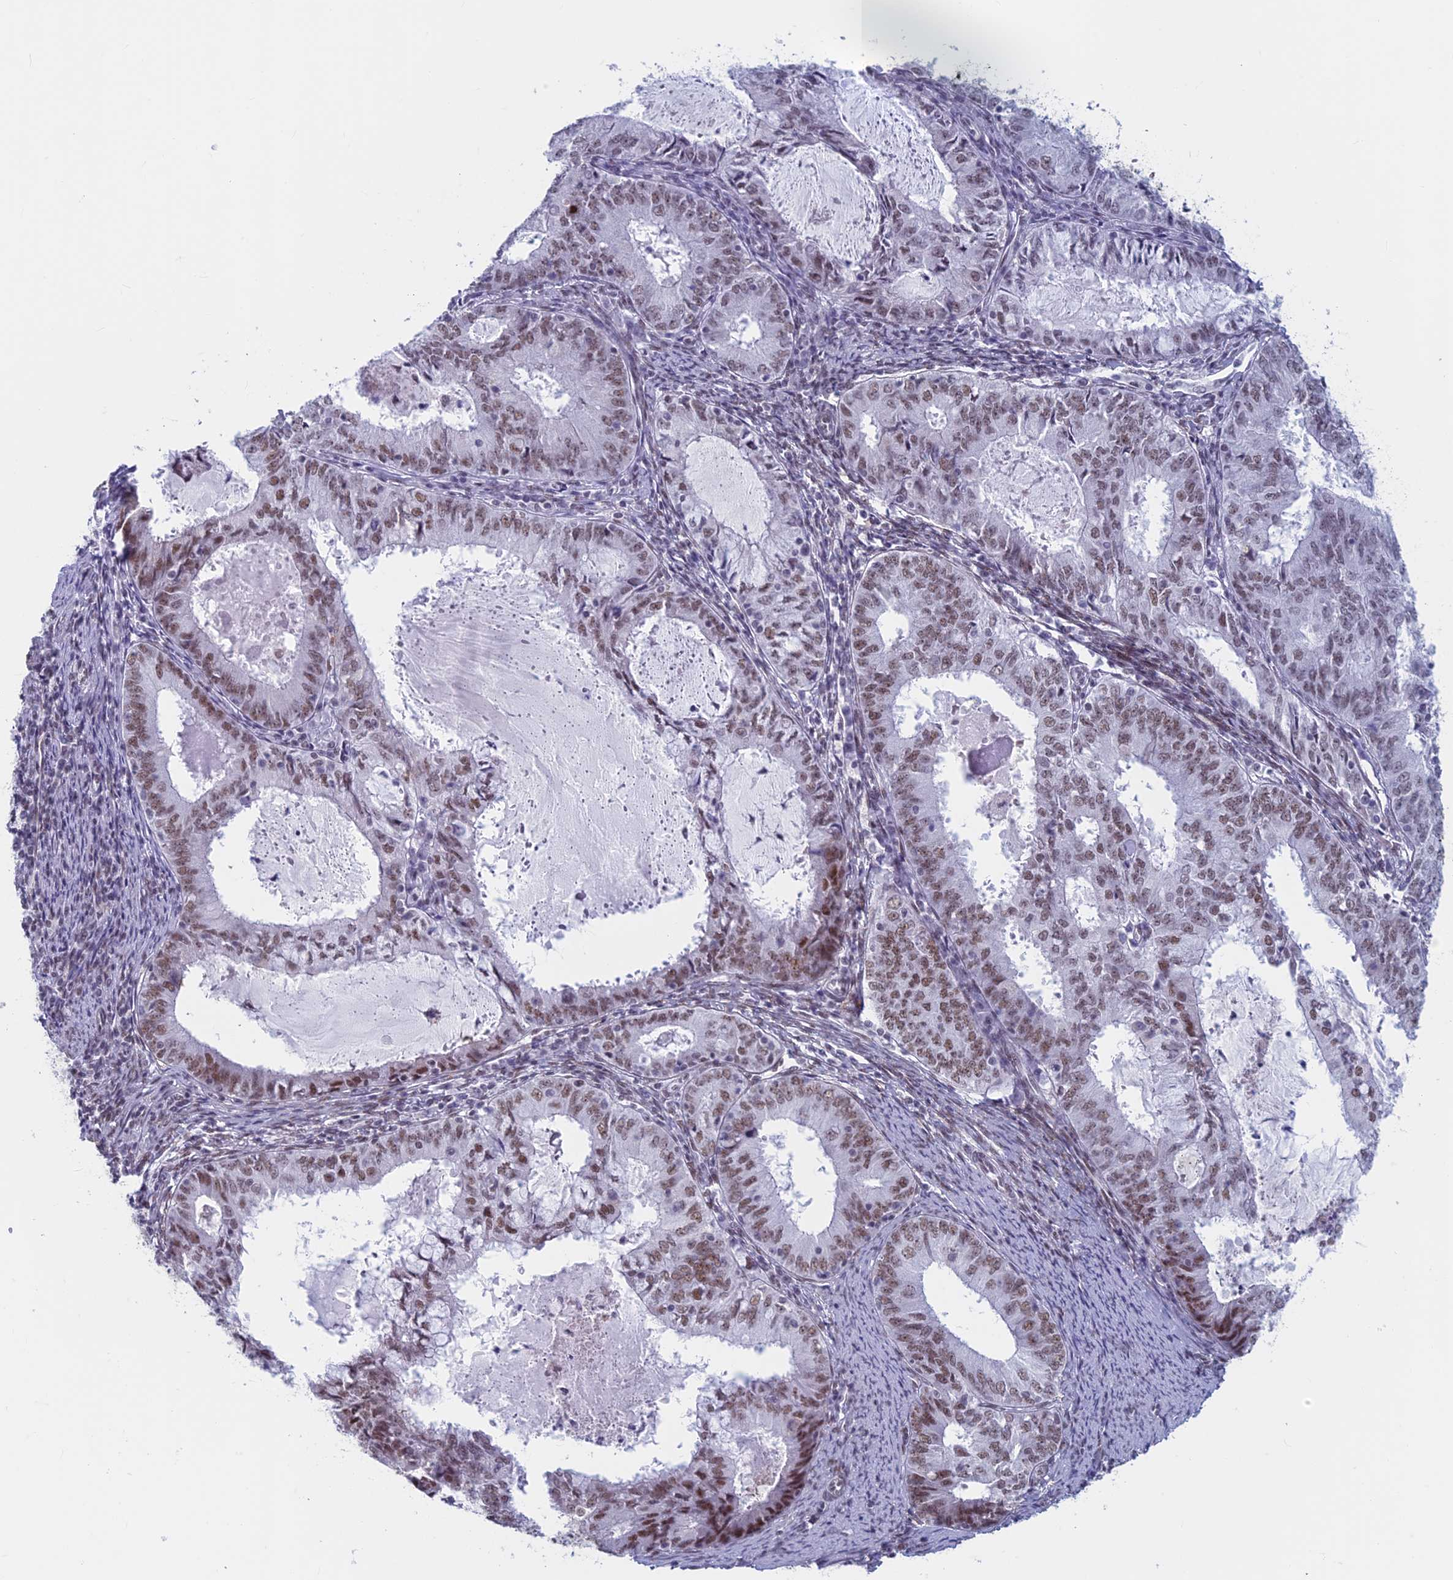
{"staining": {"intensity": "moderate", "quantity": "25%-75%", "location": "nuclear"}, "tissue": "endometrial cancer", "cell_type": "Tumor cells", "image_type": "cancer", "snomed": [{"axis": "morphology", "description": "Adenocarcinoma, NOS"}, {"axis": "topography", "description": "Endometrium"}], "caption": "Immunohistochemical staining of human endometrial cancer shows moderate nuclear protein staining in about 25%-75% of tumor cells.", "gene": "ASH2L", "patient": {"sex": "female", "age": 57}}